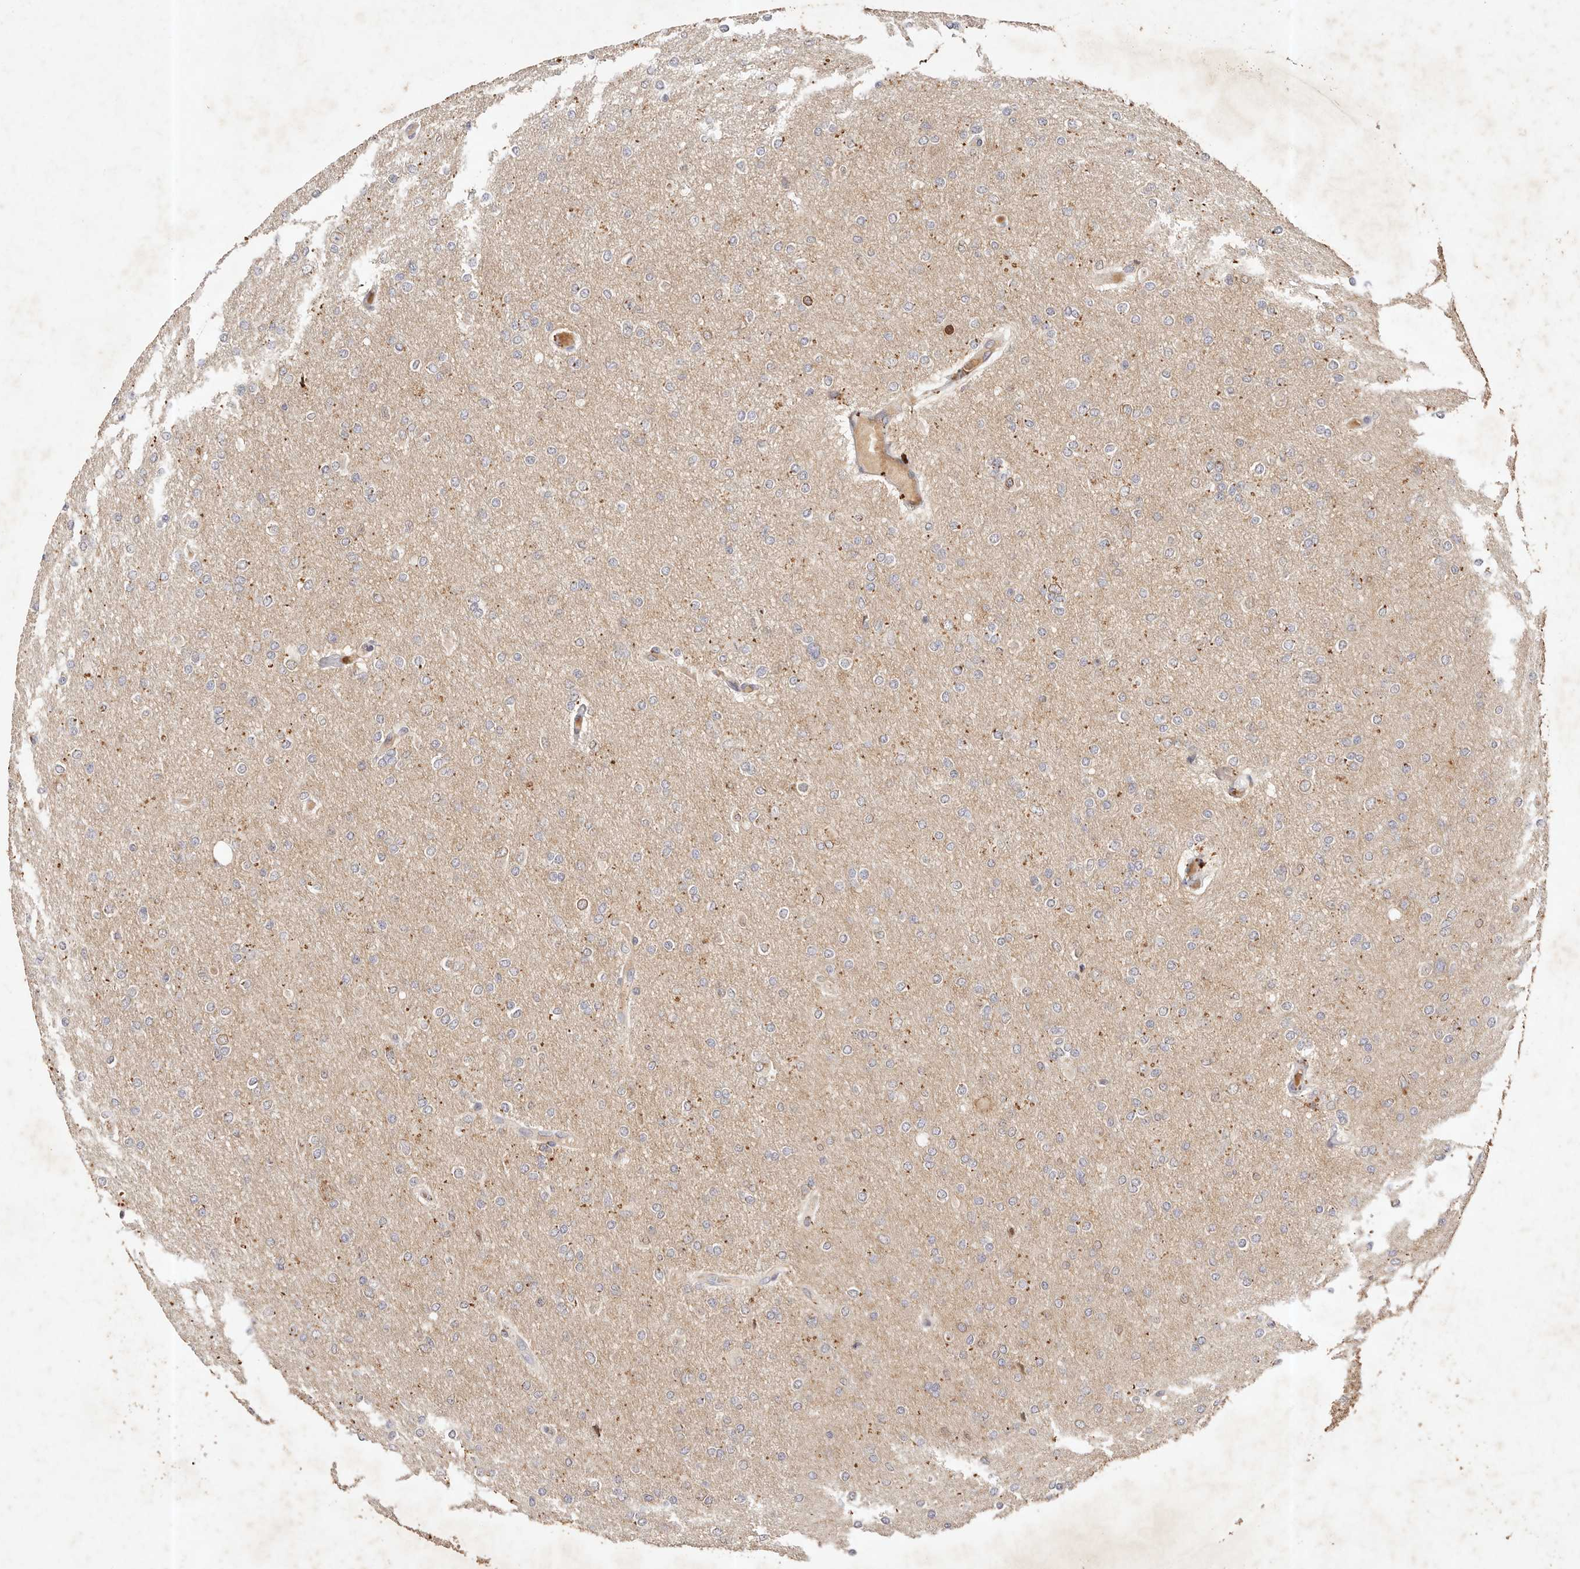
{"staining": {"intensity": "negative", "quantity": "none", "location": "none"}, "tissue": "glioma", "cell_type": "Tumor cells", "image_type": "cancer", "snomed": [{"axis": "morphology", "description": "Glioma, malignant, High grade"}, {"axis": "topography", "description": "Cerebral cortex"}], "caption": "Human glioma stained for a protein using immunohistochemistry displays no expression in tumor cells.", "gene": "CXADR", "patient": {"sex": "female", "age": 36}}